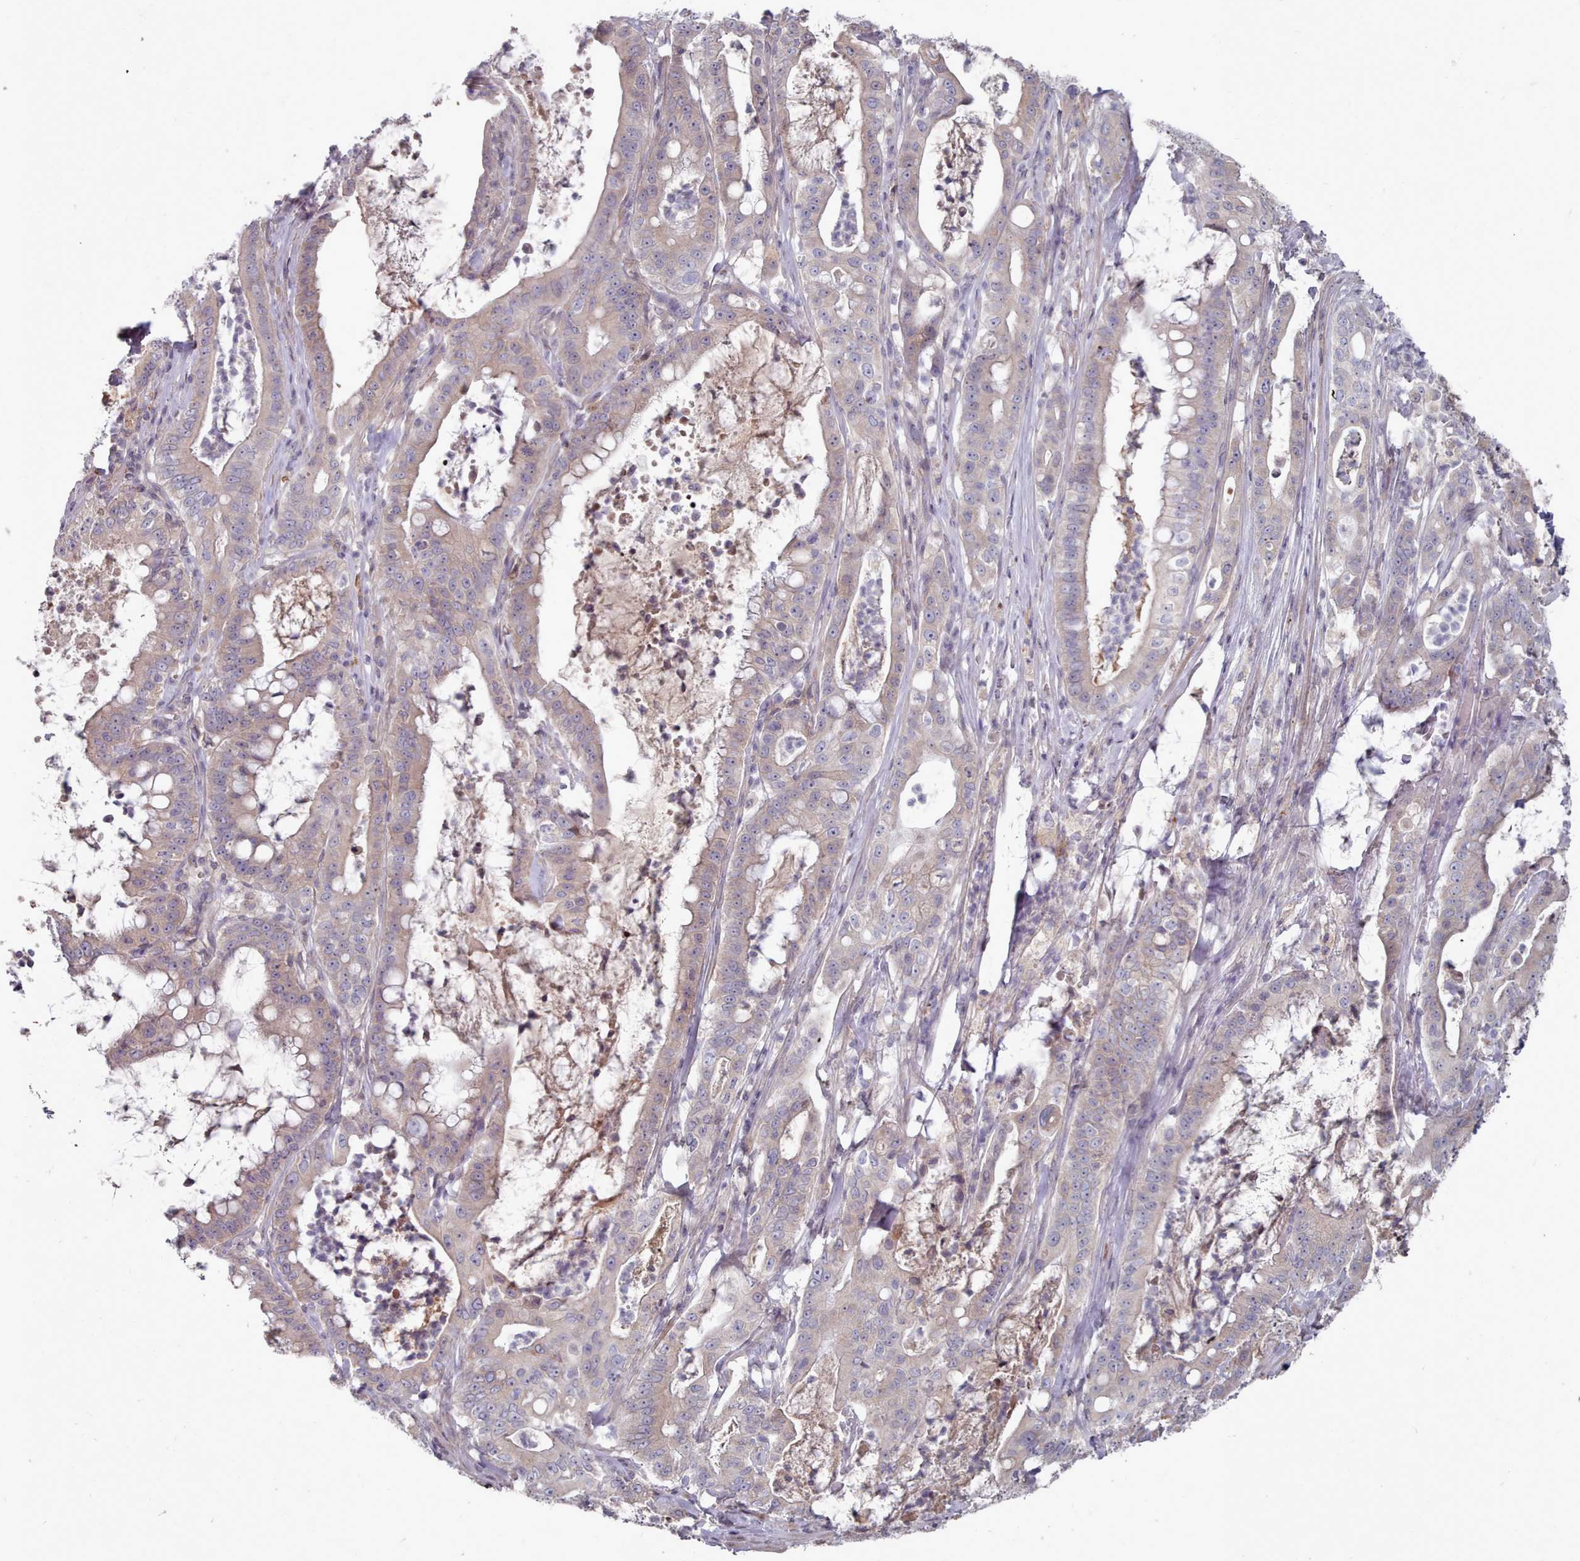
{"staining": {"intensity": "weak", "quantity": "<25%", "location": "cytoplasmic/membranous"}, "tissue": "pancreatic cancer", "cell_type": "Tumor cells", "image_type": "cancer", "snomed": [{"axis": "morphology", "description": "Adenocarcinoma, NOS"}, {"axis": "topography", "description": "Pancreas"}], "caption": "There is no significant positivity in tumor cells of pancreatic cancer.", "gene": "ACKR3", "patient": {"sex": "male", "age": 71}}